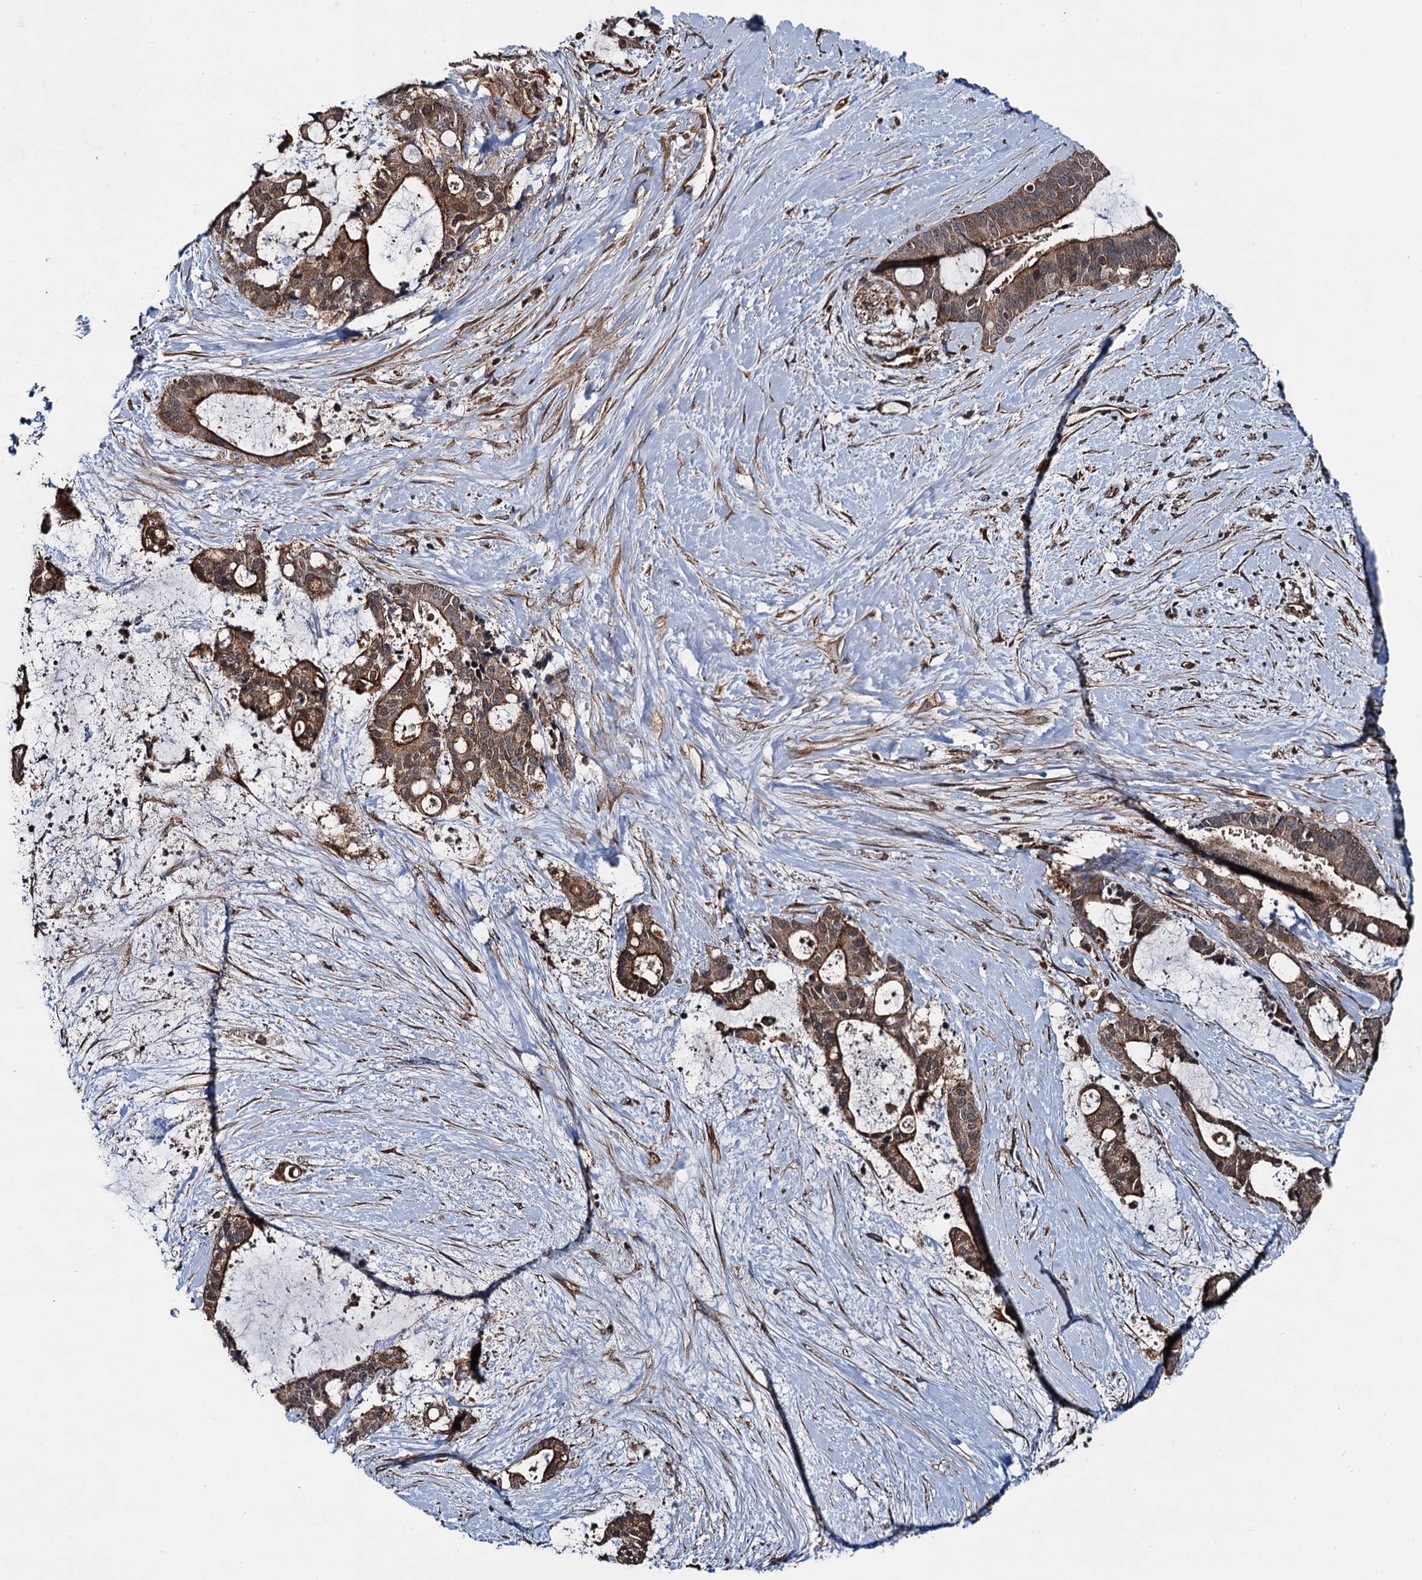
{"staining": {"intensity": "moderate", "quantity": ">75%", "location": "cytoplasmic/membranous"}, "tissue": "liver cancer", "cell_type": "Tumor cells", "image_type": "cancer", "snomed": [{"axis": "morphology", "description": "Normal tissue, NOS"}, {"axis": "morphology", "description": "Cholangiocarcinoma"}, {"axis": "topography", "description": "Liver"}, {"axis": "topography", "description": "Peripheral nerve tissue"}], "caption": "Immunohistochemistry image of neoplastic tissue: human liver cholangiocarcinoma stained using immunohistochemistry (IHC) exhibits medium levels of moderate protein expression localized specifically in the cytoplasmic/membranous of tumor cells, appearing as a cytoplasmic/membranous brown color.", "gene": "ZFYVE19", "patient": {"sex": "female", "age": 73}}